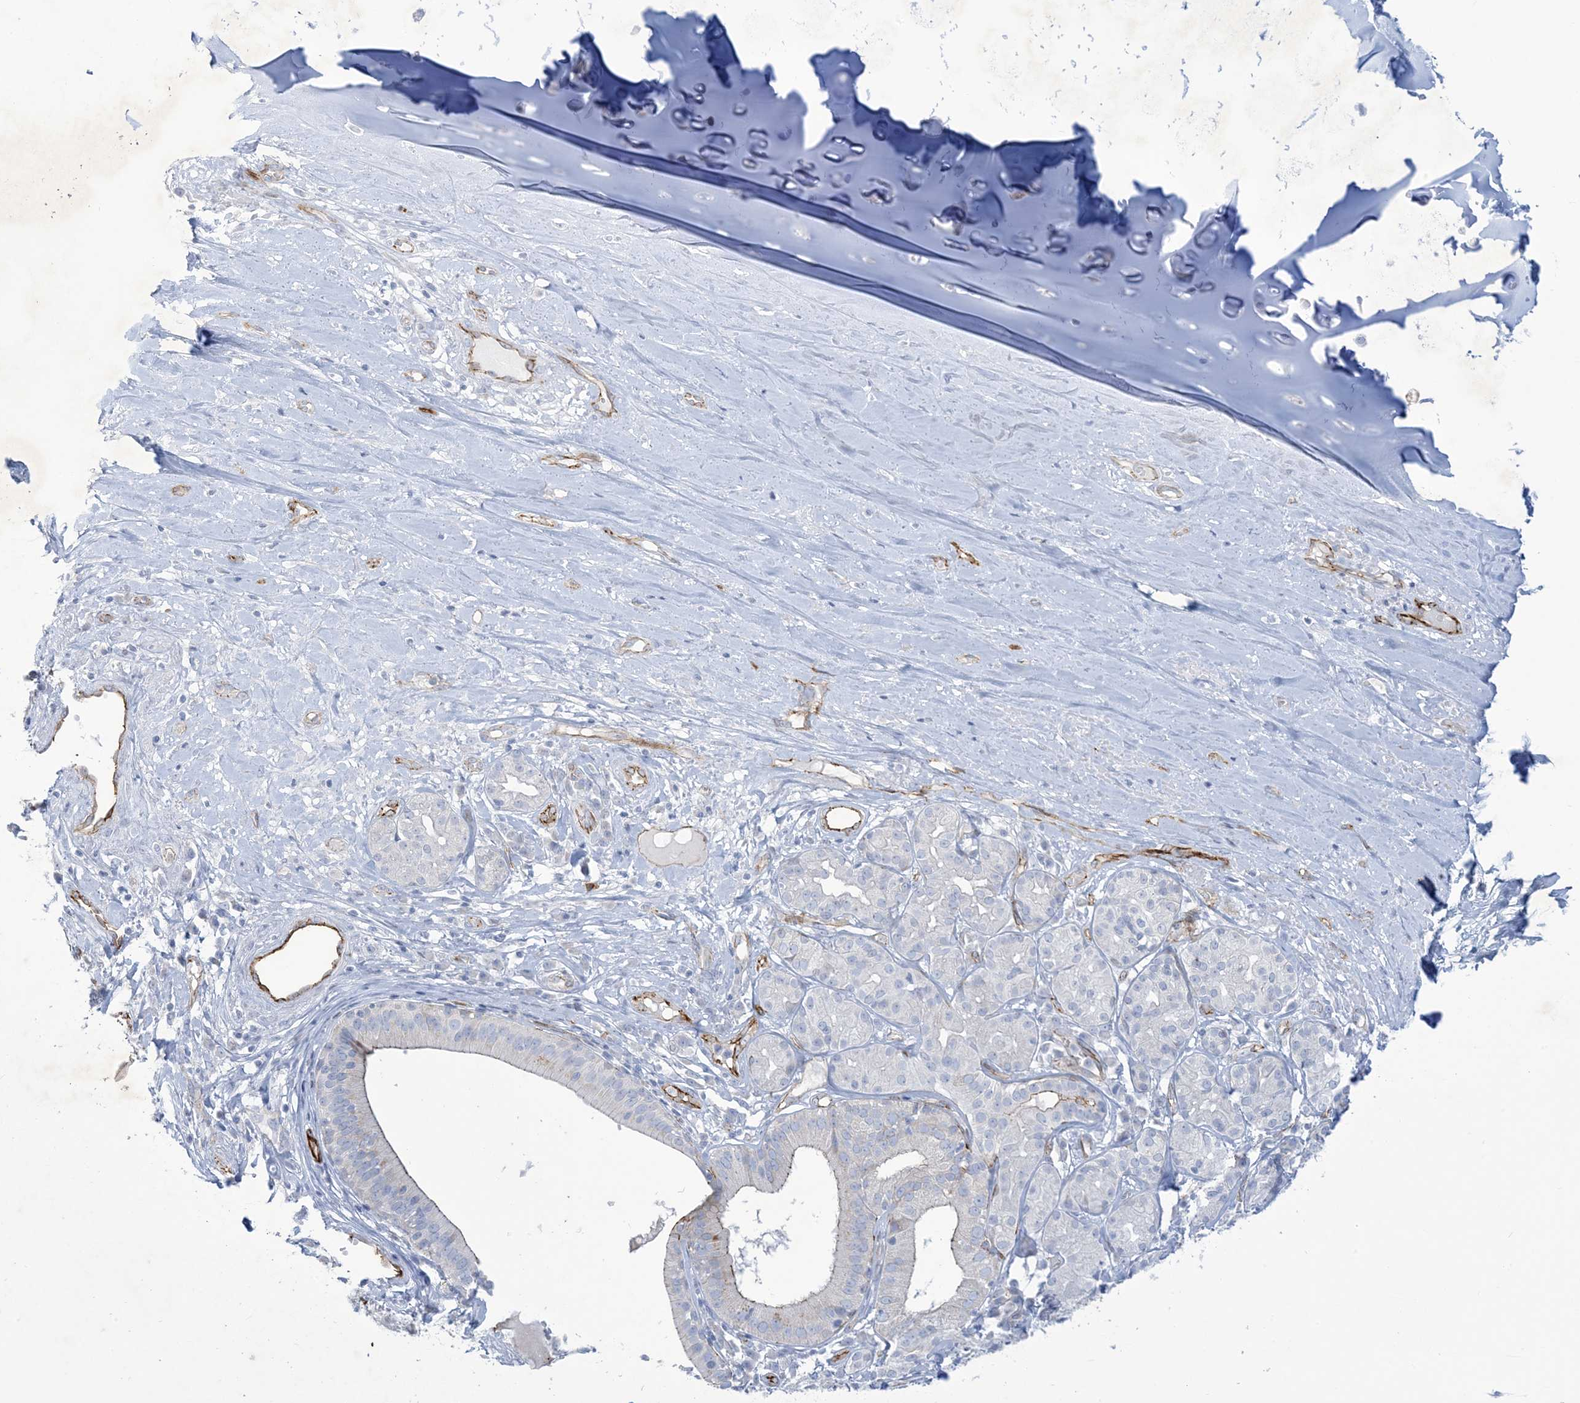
{"staining": {"intensity": "negative", "quantity": "none", "location": "none"}, "tissue": "adipose tissue", "cell_type": "Adipocytes", "image_type": "normal", "snomed": [{"axis": "morphology", "description": "Normal tissue, NOS"}, {"axis": "morphology", "description": "Basal cell carcinoma"}, {"axis": "topography", "description": "Cartilage tissue"}, {"axis": "topography", "description": "Nasopharynx"}, {"axis": "topography", "description": "Oral tissue"}], "caption": "The micrograph shows no staining of adipocytes in normal adipose tissue. Nuclei are stained in blue.", "gene": "B3GNT7", "patient": {"sex": "female", "age": 77}}